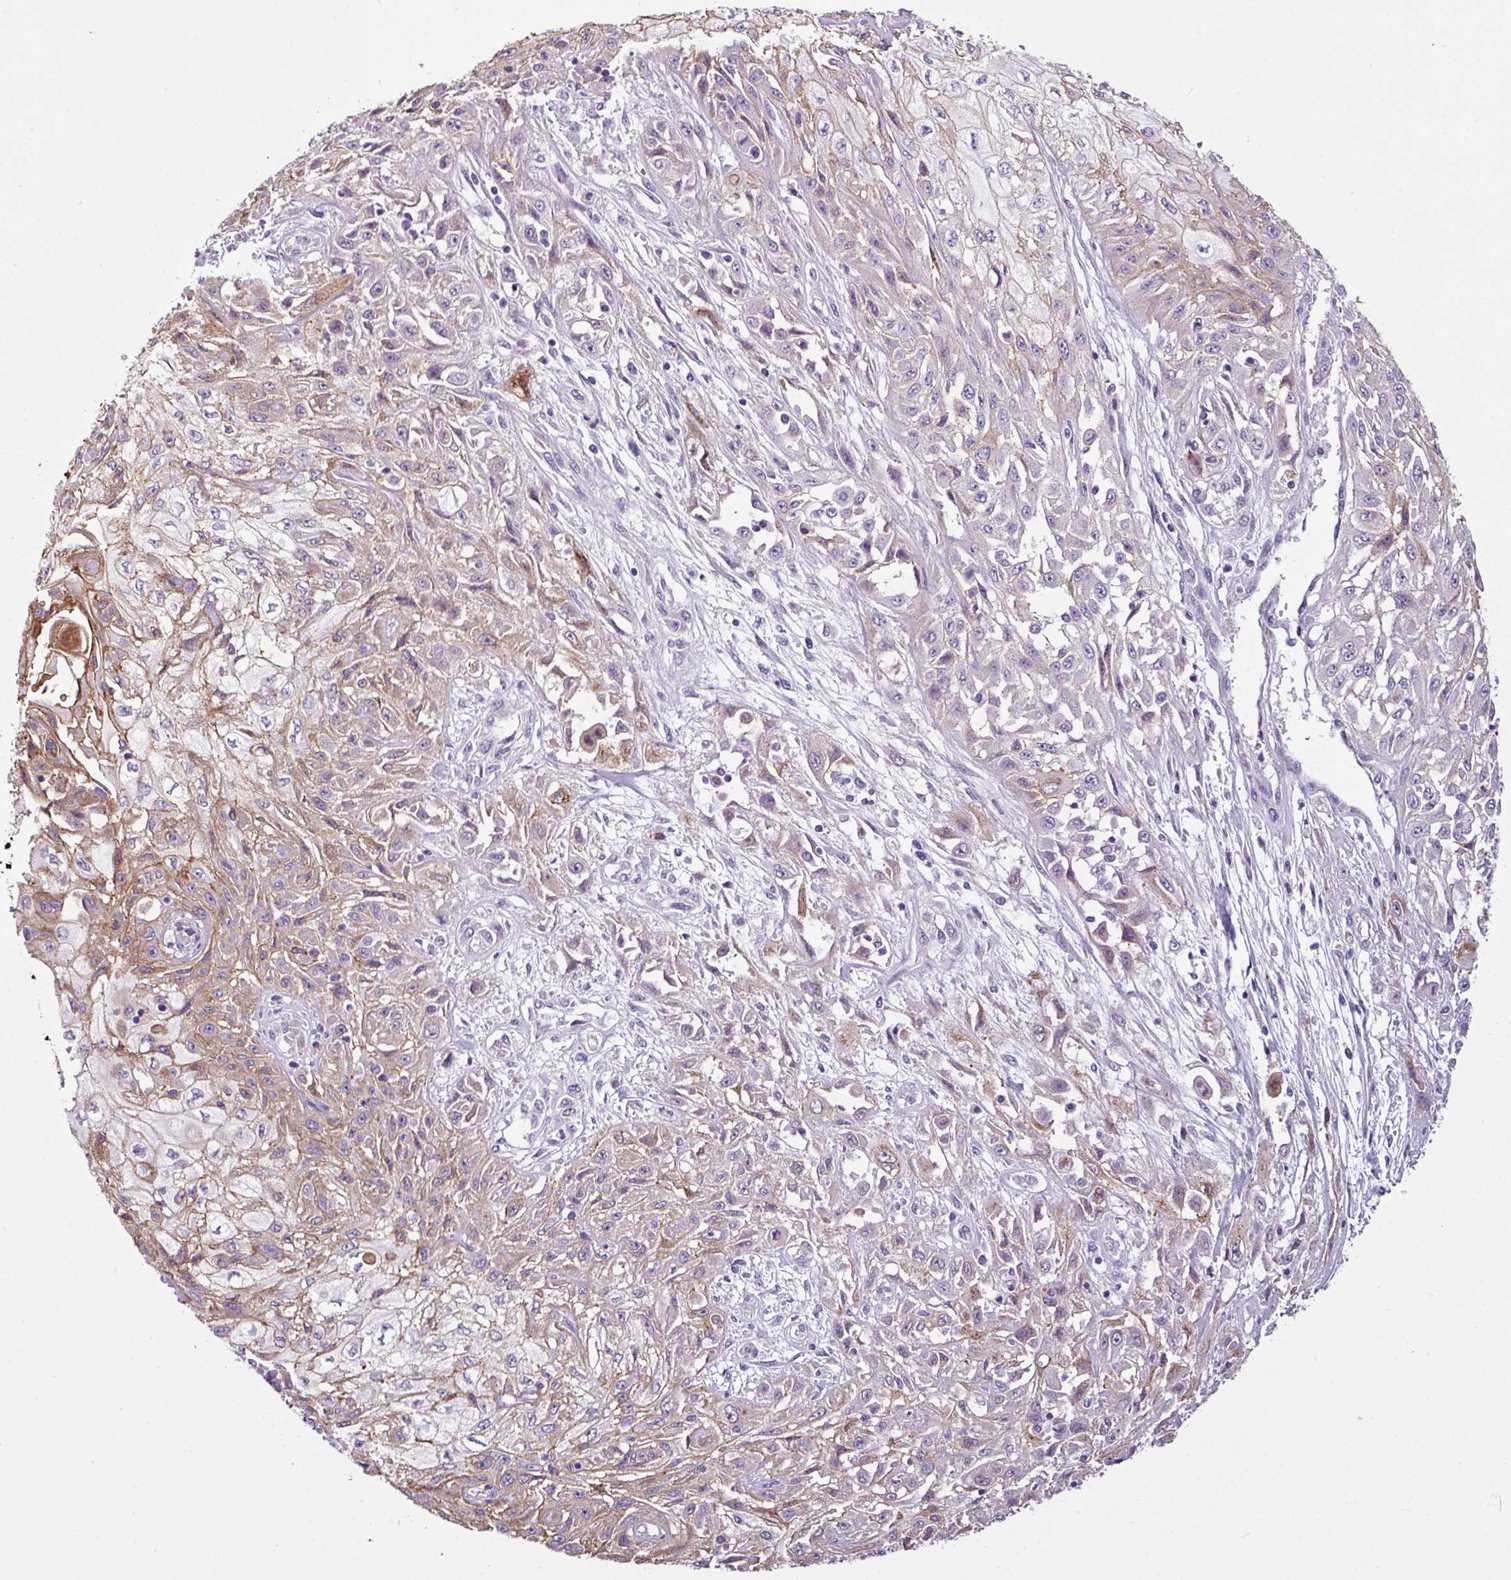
{"staining": {"intensity": "weak", "quantity": "25%-75%", "location": "cytoplasmic/membranous"}, "tissue": "skin cancer", "cell_type": "Tumor cells", "image_type": "cancer", "snomed": [{"axis": "morphology", "description": "Squamous cell carcinoma, NOS"}, {"axis": "morphology", "description": "Squamous cell carcinoma, metastatic, NOS"}, {"axis": "topography", "description": "Skin"}, {"axis": "topography", "description": "Lymph node"}], "caption": "Metastatic squamous cell carcinoma (skin) stained with immunohistochemistry (IHC) shows weak cytoplasmic/membranous positivity in about 25%-75% of tumor cells. The staining was performed using DAB (3,3'-diaminobenzidine) to visualize the protein expression in brown, while the nuclei were stained in blue with hematoxylin (Magnification: 20x).", "gene": "TMEM178B", "patient": {"sex": "male", "age": 75}}